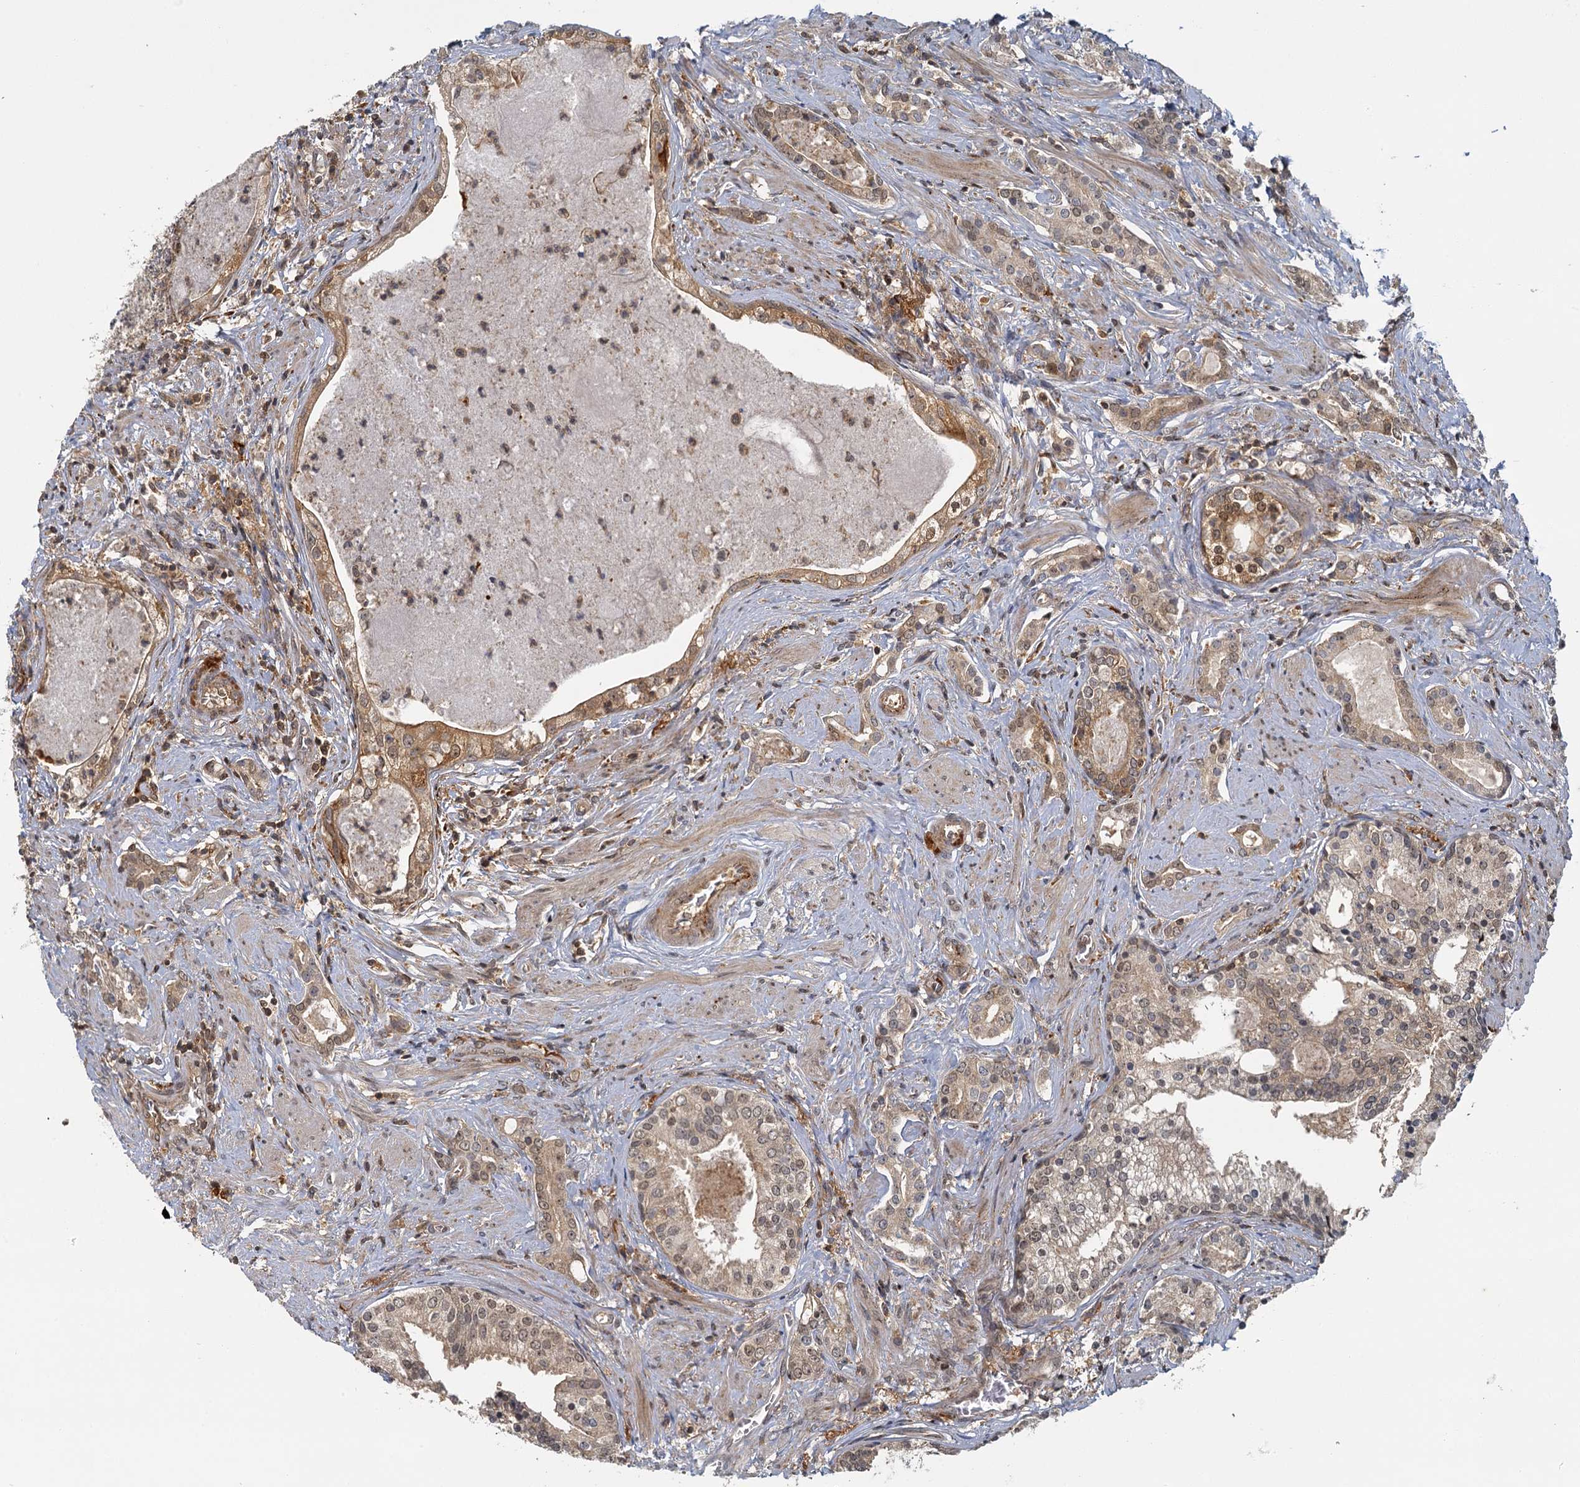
{"staining": {"intensity": "moderate", "quantity": ">75%", "location": "cytoplasmic/membranous,nuclear"}, "tissue": "prostate cancer", "cell_type": "Tumor cells", "image_type": "cancer", "snomed": [{"axis": "morphology", "description": "Adenocarcinoma, High grade"}, {"axis": "topography", "description": "Prostate"}], "caption": "Protein analysis of high-grade adenocarcinoma (prostate) tissue demonstrates moderate cytoplasmic/membranous and nuclear expression in about >75% of tumor cells.", "gene": "ZNF549", "patient": {"sex": "male", "age": 58}}